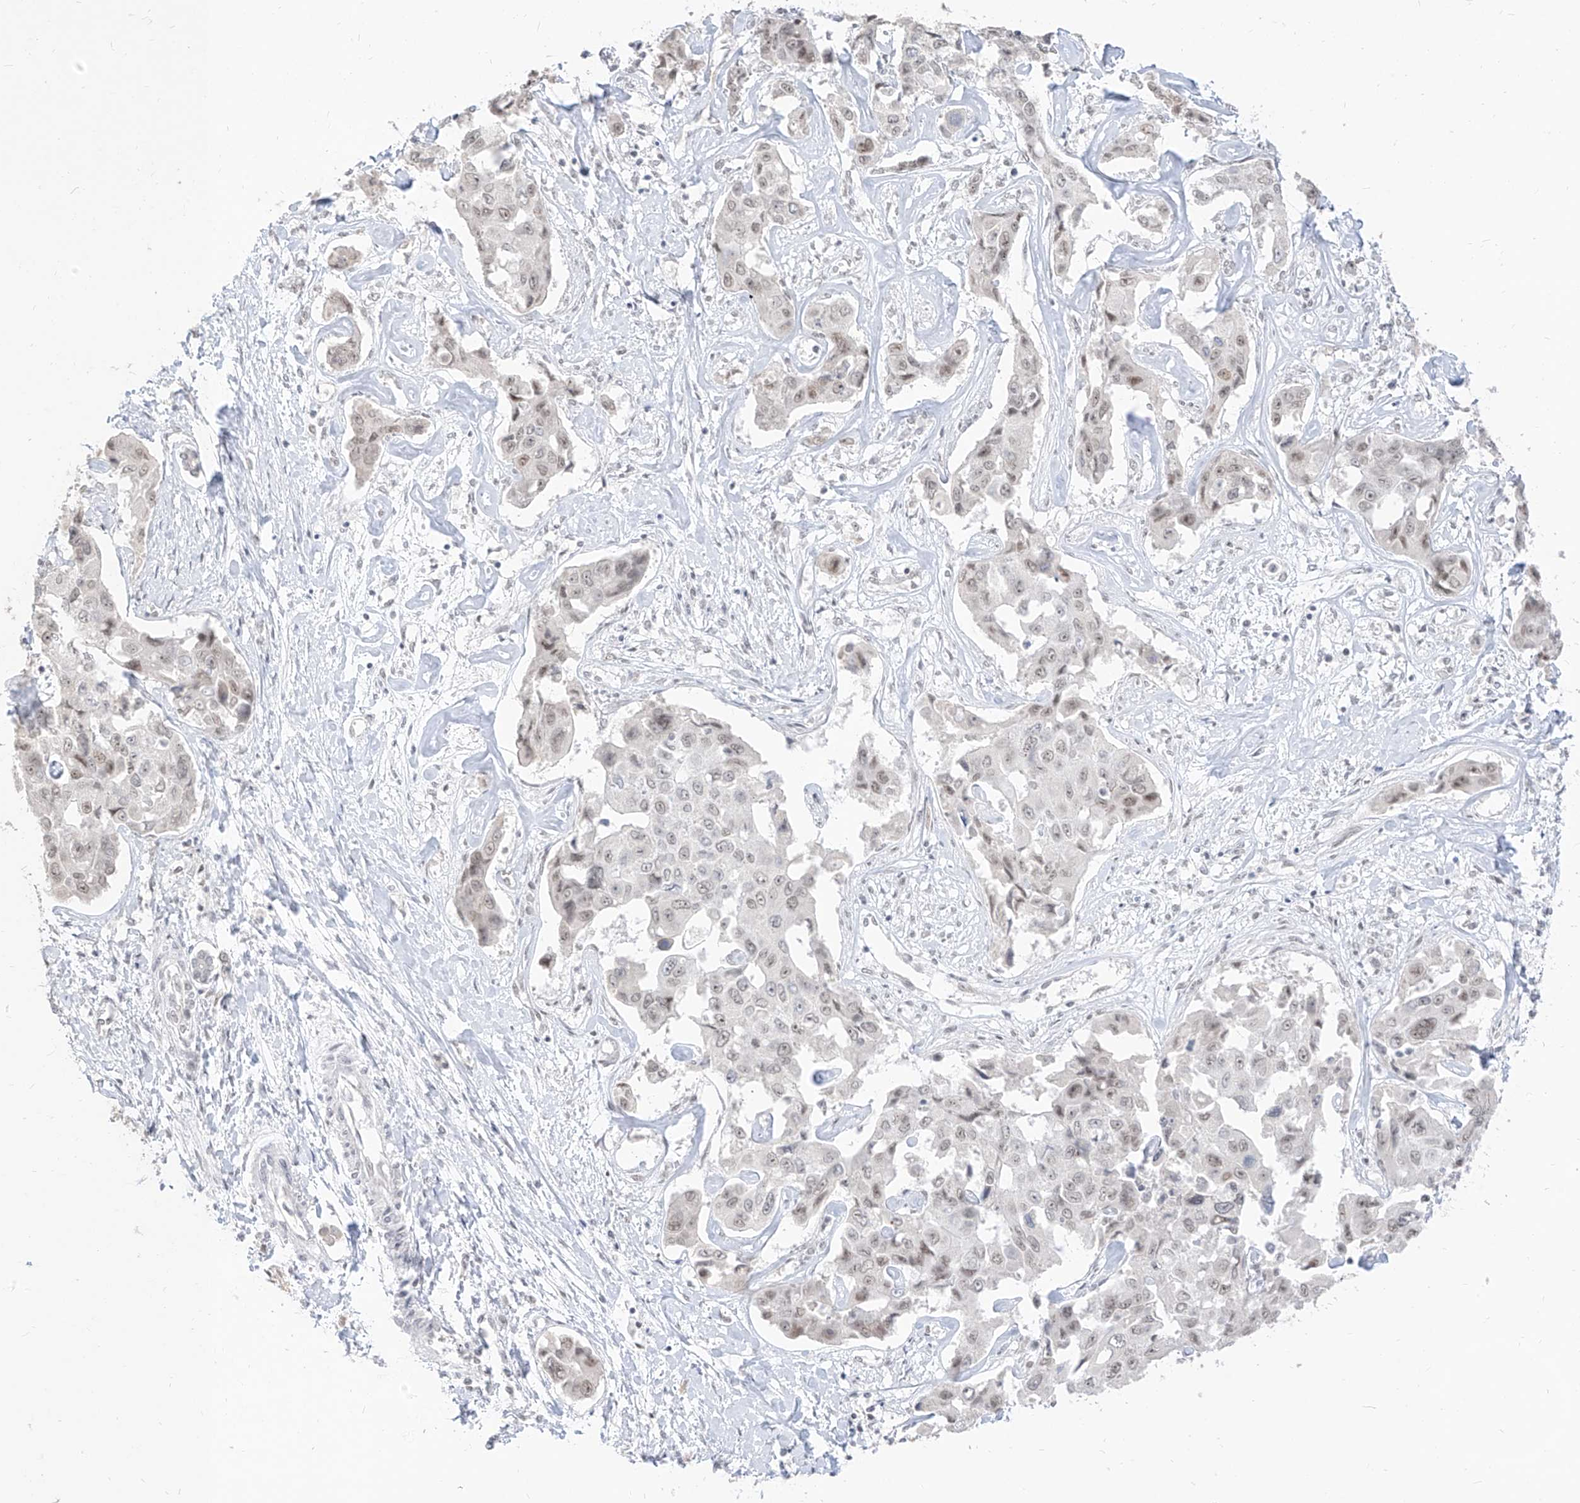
{"staining": {"intensity": "weak", "quantity": "25%-75%", "location": "nuclear"}, "tissue": "liver cancer", "cell_type": "Tumor cells", "image_type": "cancer", "snomed": [{"axis": "morphology", "description": "Cholangiocarcinoma"}, {"axis": "topography", "description": "Liver"}], "caption": "Tumor cells exhibit low levels of weak nuclear staining in approximately 25%-75% of cells in liver cancer (cholangiocarcinoma).", "gene": "SUPT5H", "patient": {"sex": "male", "age": 59}}